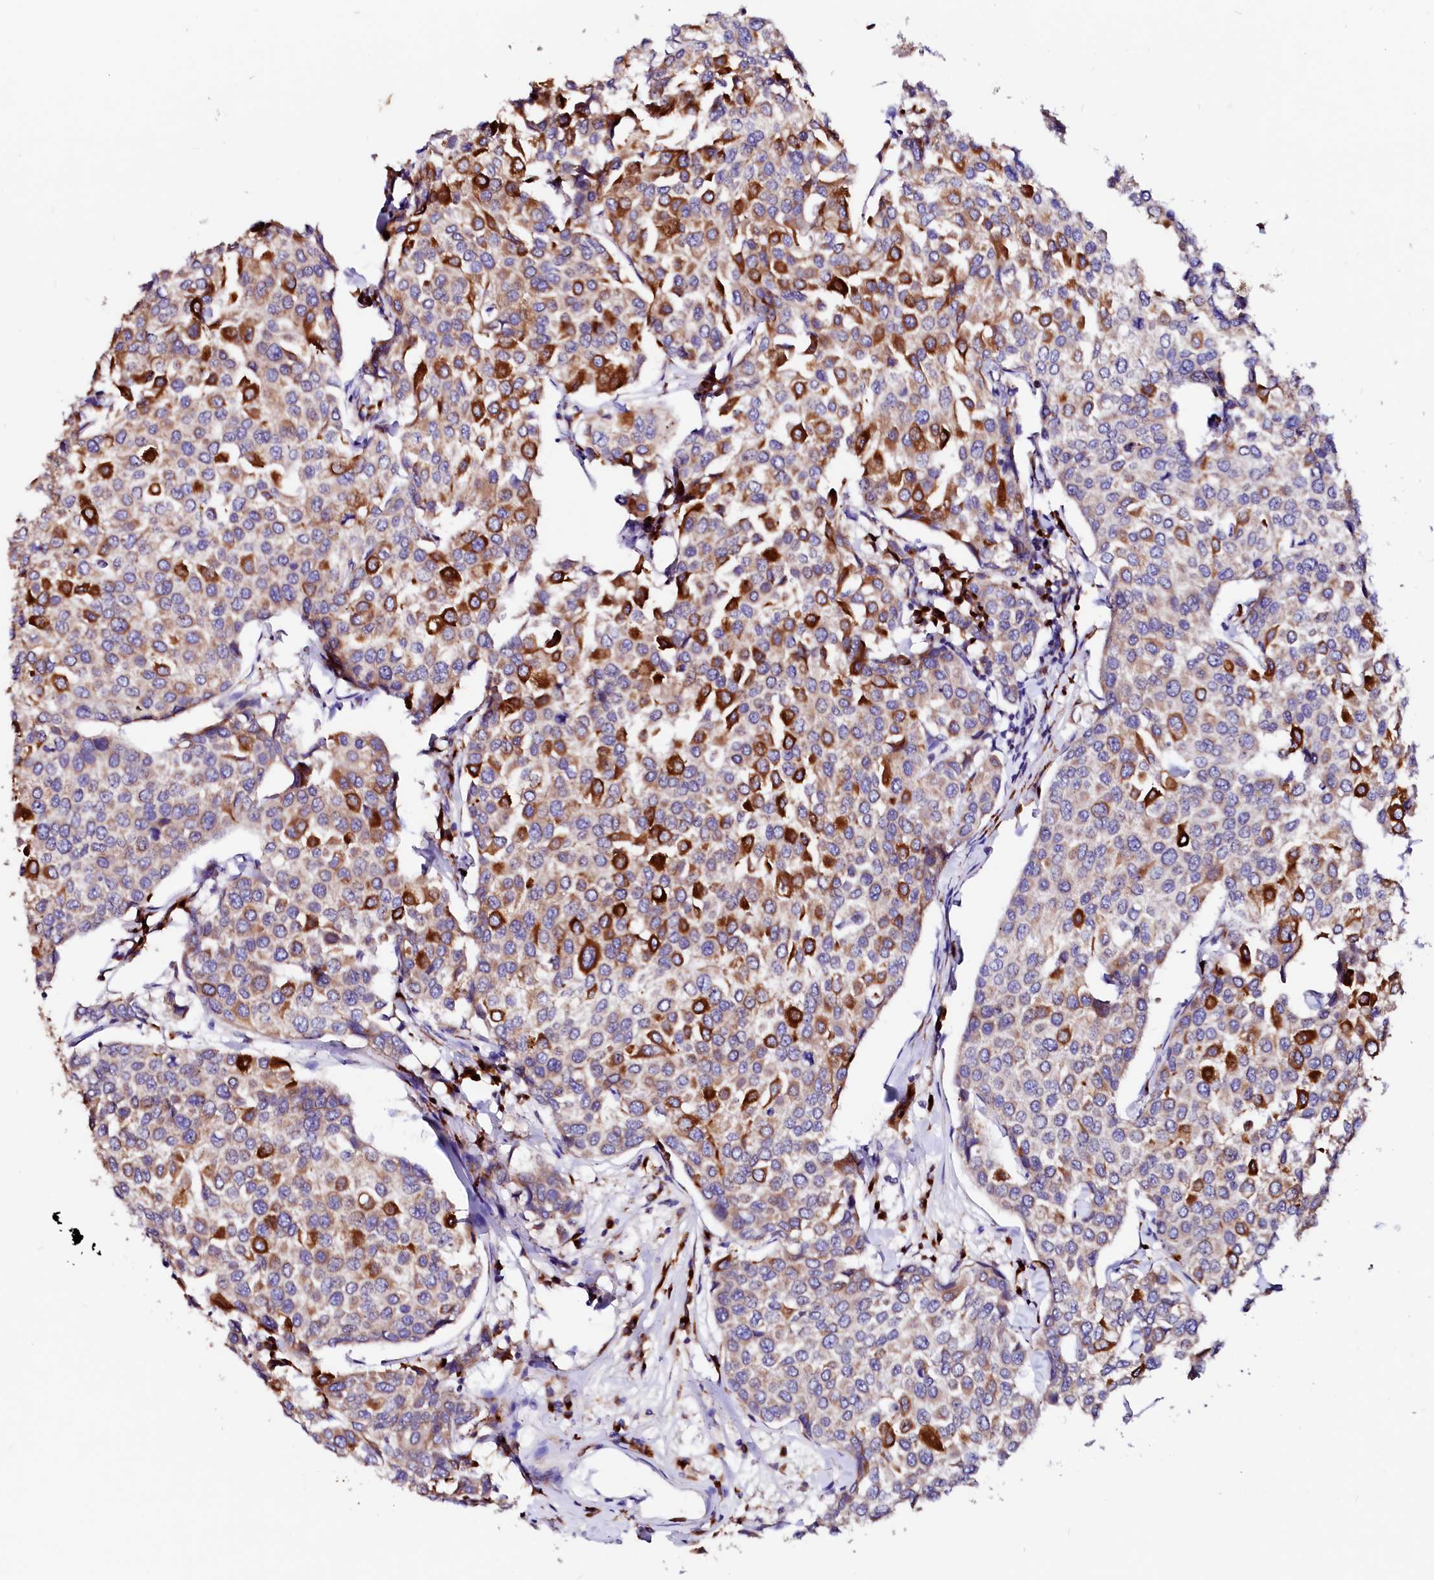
{"staining": {"intensity": "strong", "quantity": "25%-75%", "location": "cytoplasmic/membranous"}, "tissue": "breast cancer", "cell_type": "Tumor cells", "image_type": "cancer", "snomed": [{"axis": "morphology", "description": "Duct carcinoma"}, {"axis": "topography", "description": "Breast"}], "caption": "A photomicrograph showing strong cytoplasmic/membranous staining in about 25%-75% of tumor cells in infiltrating ductal carcinoma (breast), as visualized by brown immunohistochemical staining.", "gene": "LMAN1", "patient": {"sex": "female", "age": 55}}